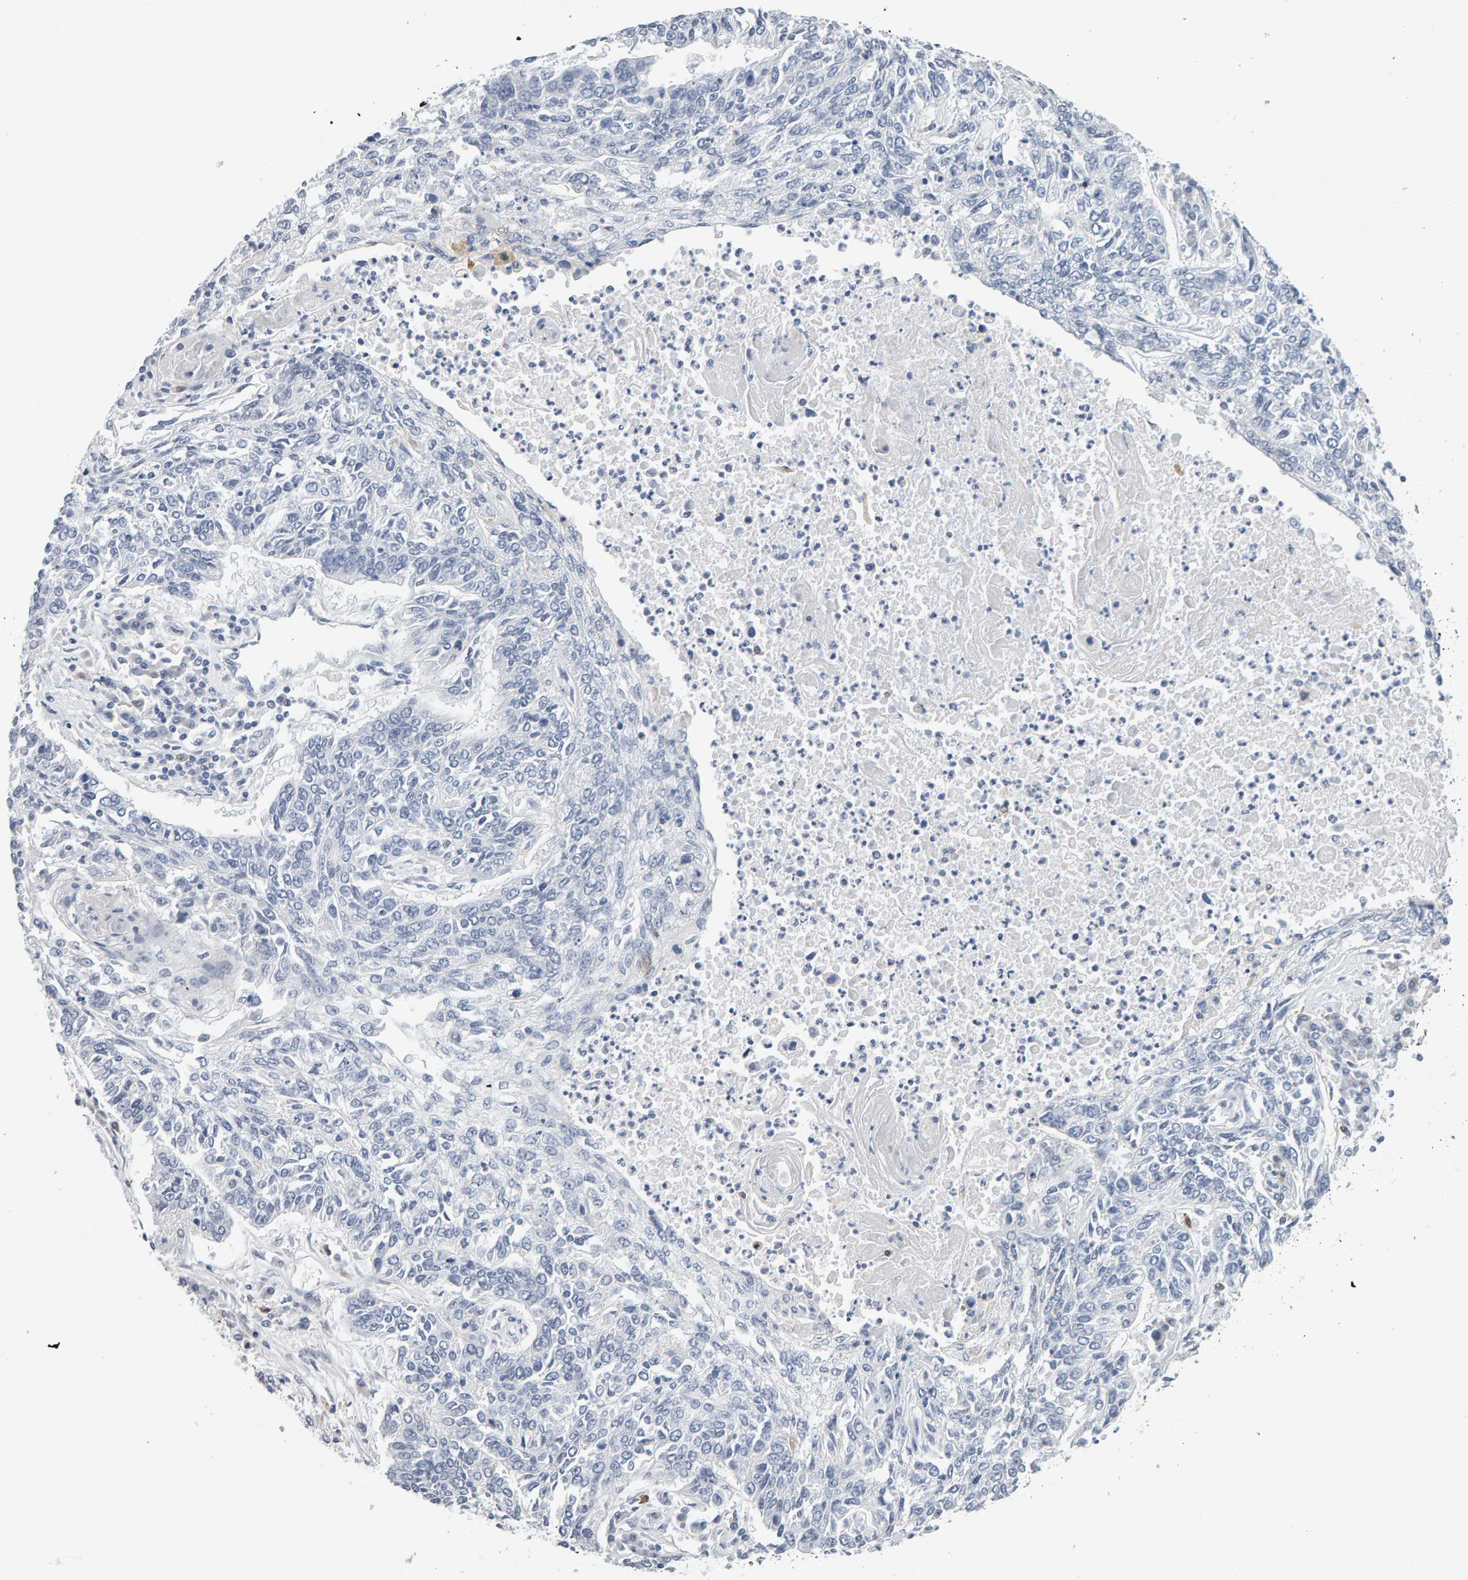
{"staining": {"intensity": "negative", "quantity": "none", "location": "none"}, "tissue": "lung cancer", "cell_type": "Tumor cells", "image_type": "cancer", "snomed": [{"axis": "morphology", "description": "Normal tissue, NOS"}, {"axis": "morphology", "description": "Squamous cell carcinoma, NOS"}, {"axis": "topography", "description": "Cartilage tissue"}, {"axis": "topography", "description": "Bronchus"}, {"axis": "topography", "description": "Lung"}], "caption": "Immunohistochemical staining of human lung cancer (squamous cell carcinoma) exhibits no significant staining in tumor cells.", "gene": "CTH", "patient": {"sex": "female", "age": 49}}